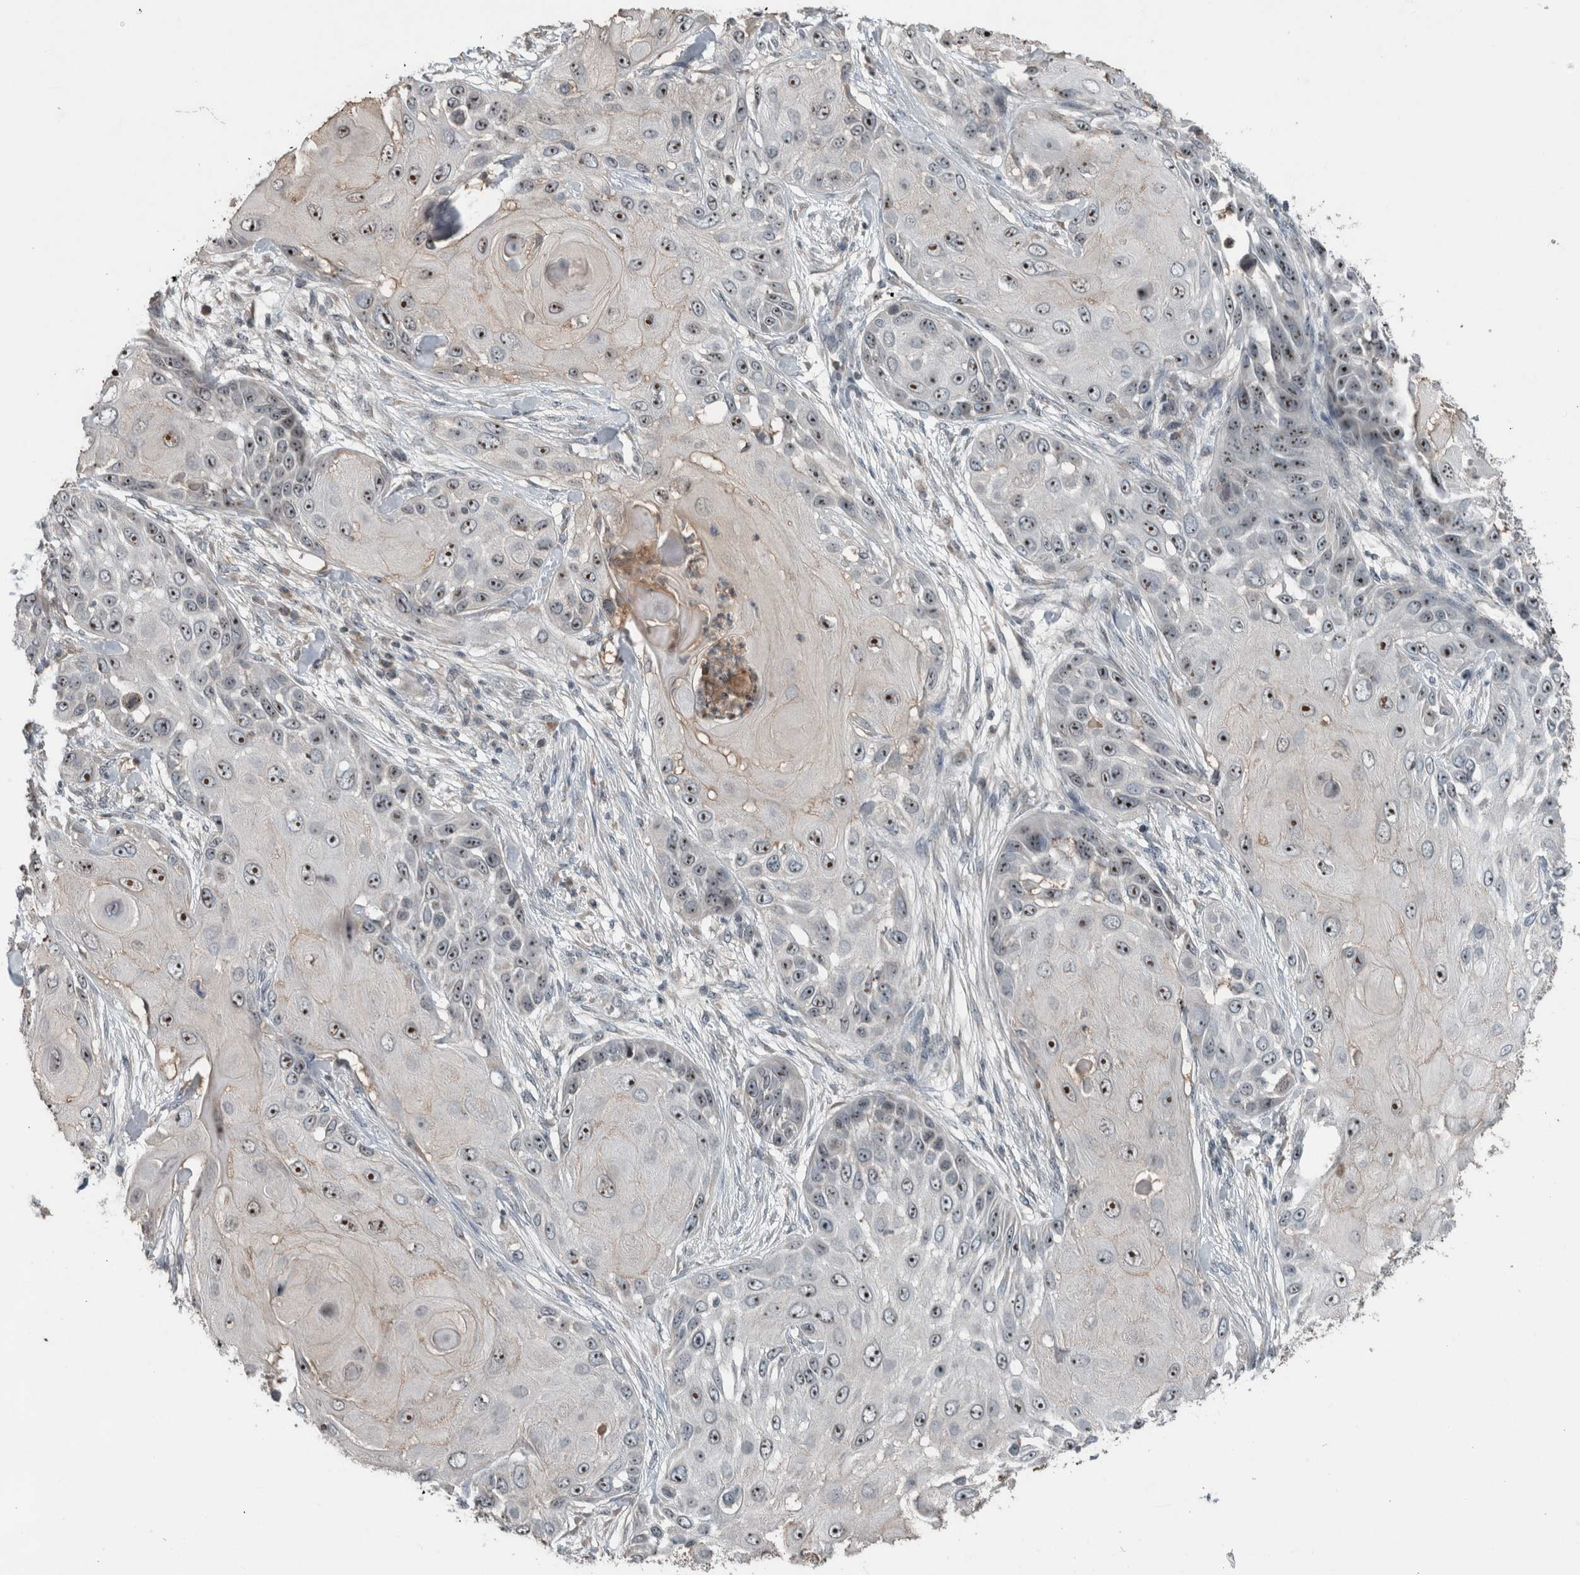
{"staining": {"intensity": "moderate", "quantity": ">75%", "location": "nuclear"}, "tissue": "skin cancer", "cell_type": "Tumor cells", "image_type": "cancer", "snomed": [{"axis": "morphology", "description": "Squamous cell carcinoma, NOS"}, {"axis": "topography", "description": "Skin"}], "caption": "DAB immunohistochemical staining of human skin cancer (squamous cell carcinoma) demonstrates moderate nuclear protein positivity in about >75% of tumor cells.", "gene": "RPF1", "patient": {"sex": "female", "age": 44}}